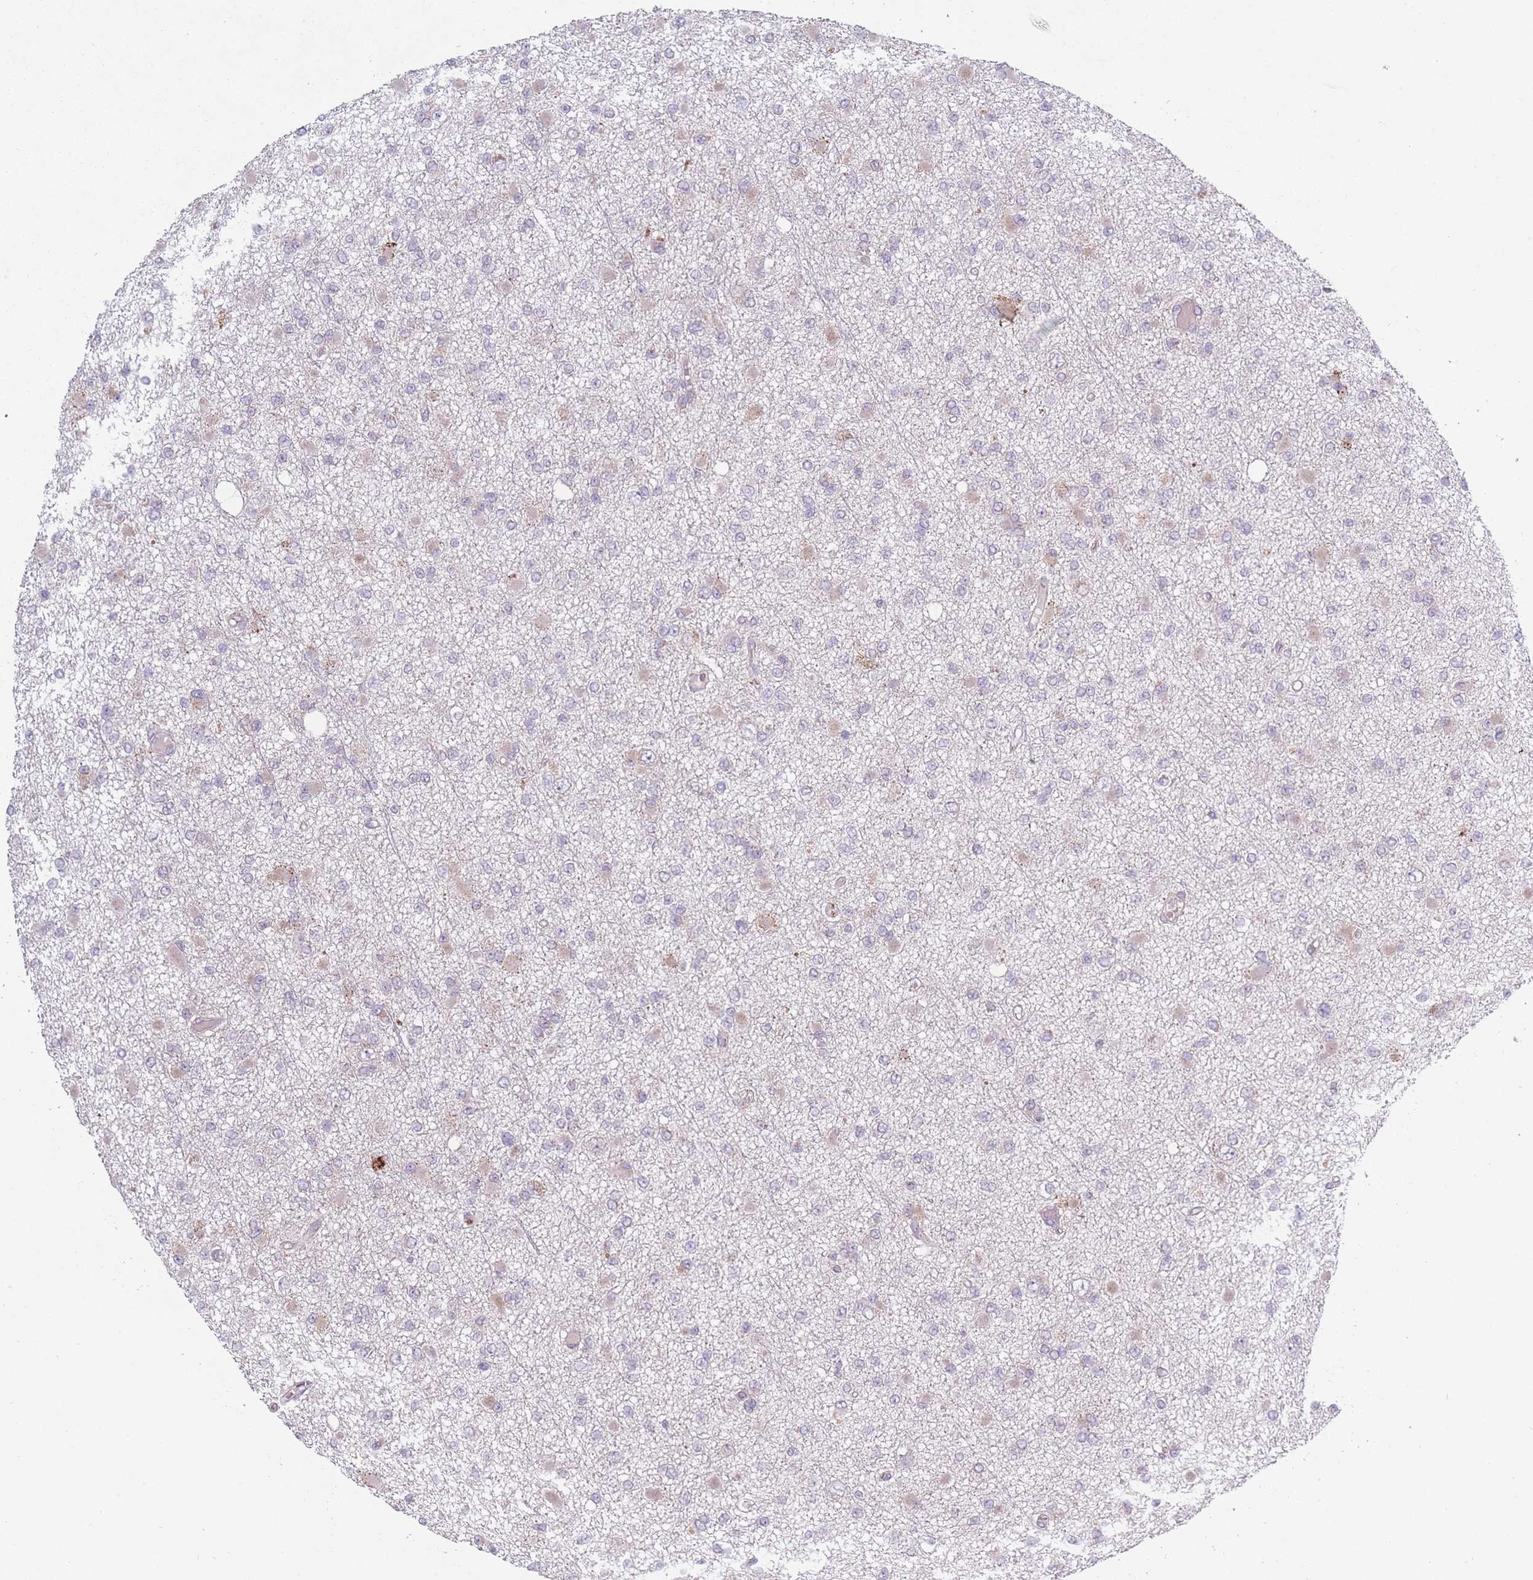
{"staining": {"intensity": "weak", "quantity": "<25%", "location": "cytoplasmic/membranous"}, "tissue": "glioma", "cell_type": "Tumor cells", "image_type": "cancer", "snomed": [{"axis": "morphology", "description": "Glioma, malignant, Low grade"}, {"axis": "topography", "description": "Brain"}], "caption": "An immunohistochemistry (IHC) micrograph of malignant glioma (low-grade) is shown. There is no staining in tumor cells of malignant glioma (low-grade).", "gene": "PEX11B", "patient": {"sex": "female", "age": 22}}